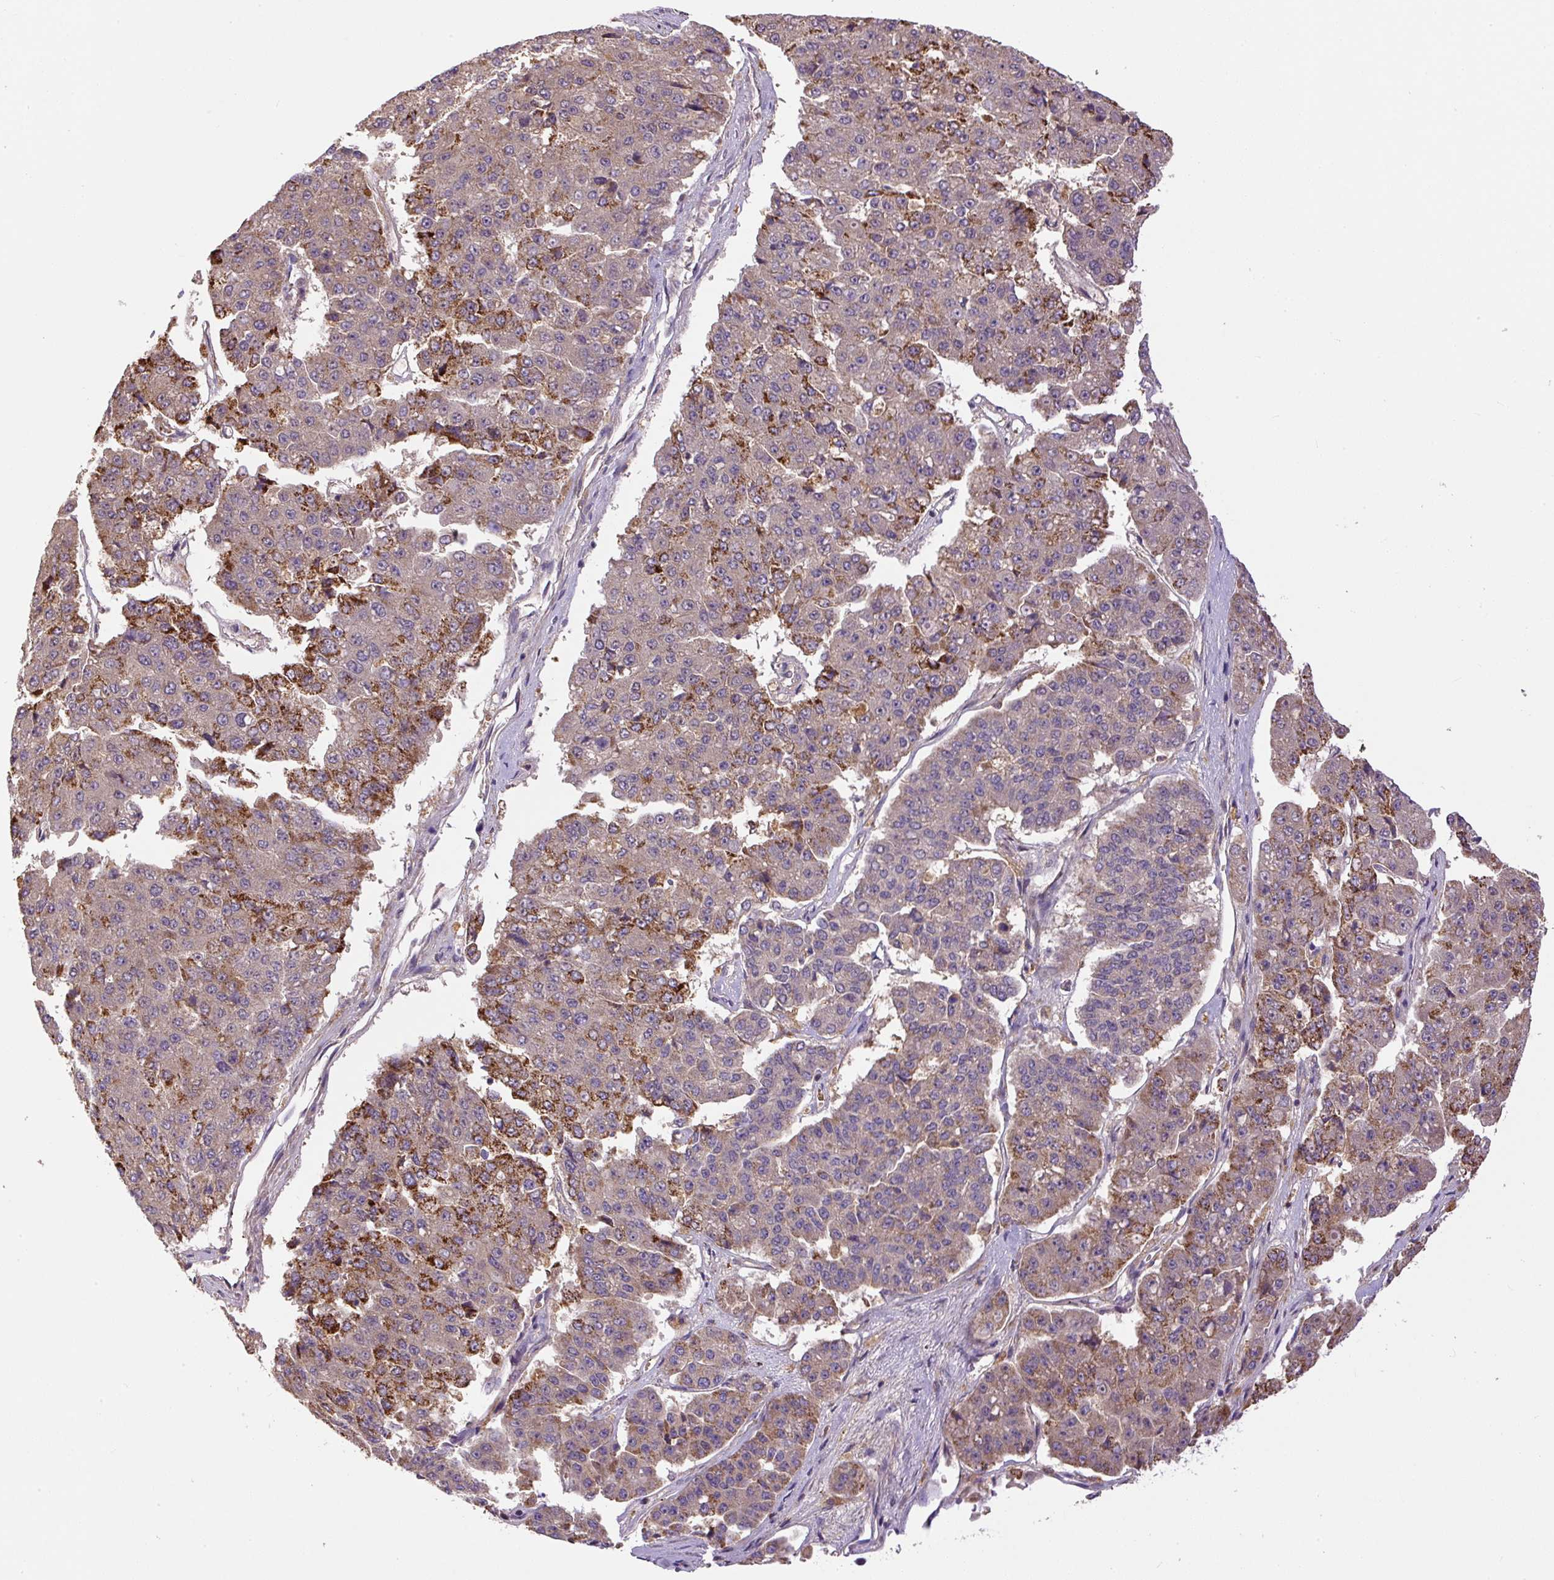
{"staining": {"intensity": "moderate", "quantity": "<25%", "location": "cytoplasmic/membranous"}, "tissue": "pancreatic cancer", "cell_type": "Tumor cells", "image_type": "cancer", "snomed": [{"axis": "morphology", "description": "Adenocarcinoma, NOS"}, {"axis": "topography", "description": "Pancreas"}], "caption": "High-power microscopy captured an IHC photomicrograph of adenocarcinoma (pancreatic), revealing moderate cytoplasmic/membranous expression in about <25% of tumor cells.", "gene": "DAPK1", "patient": {"sex": "male", "age": 50}}